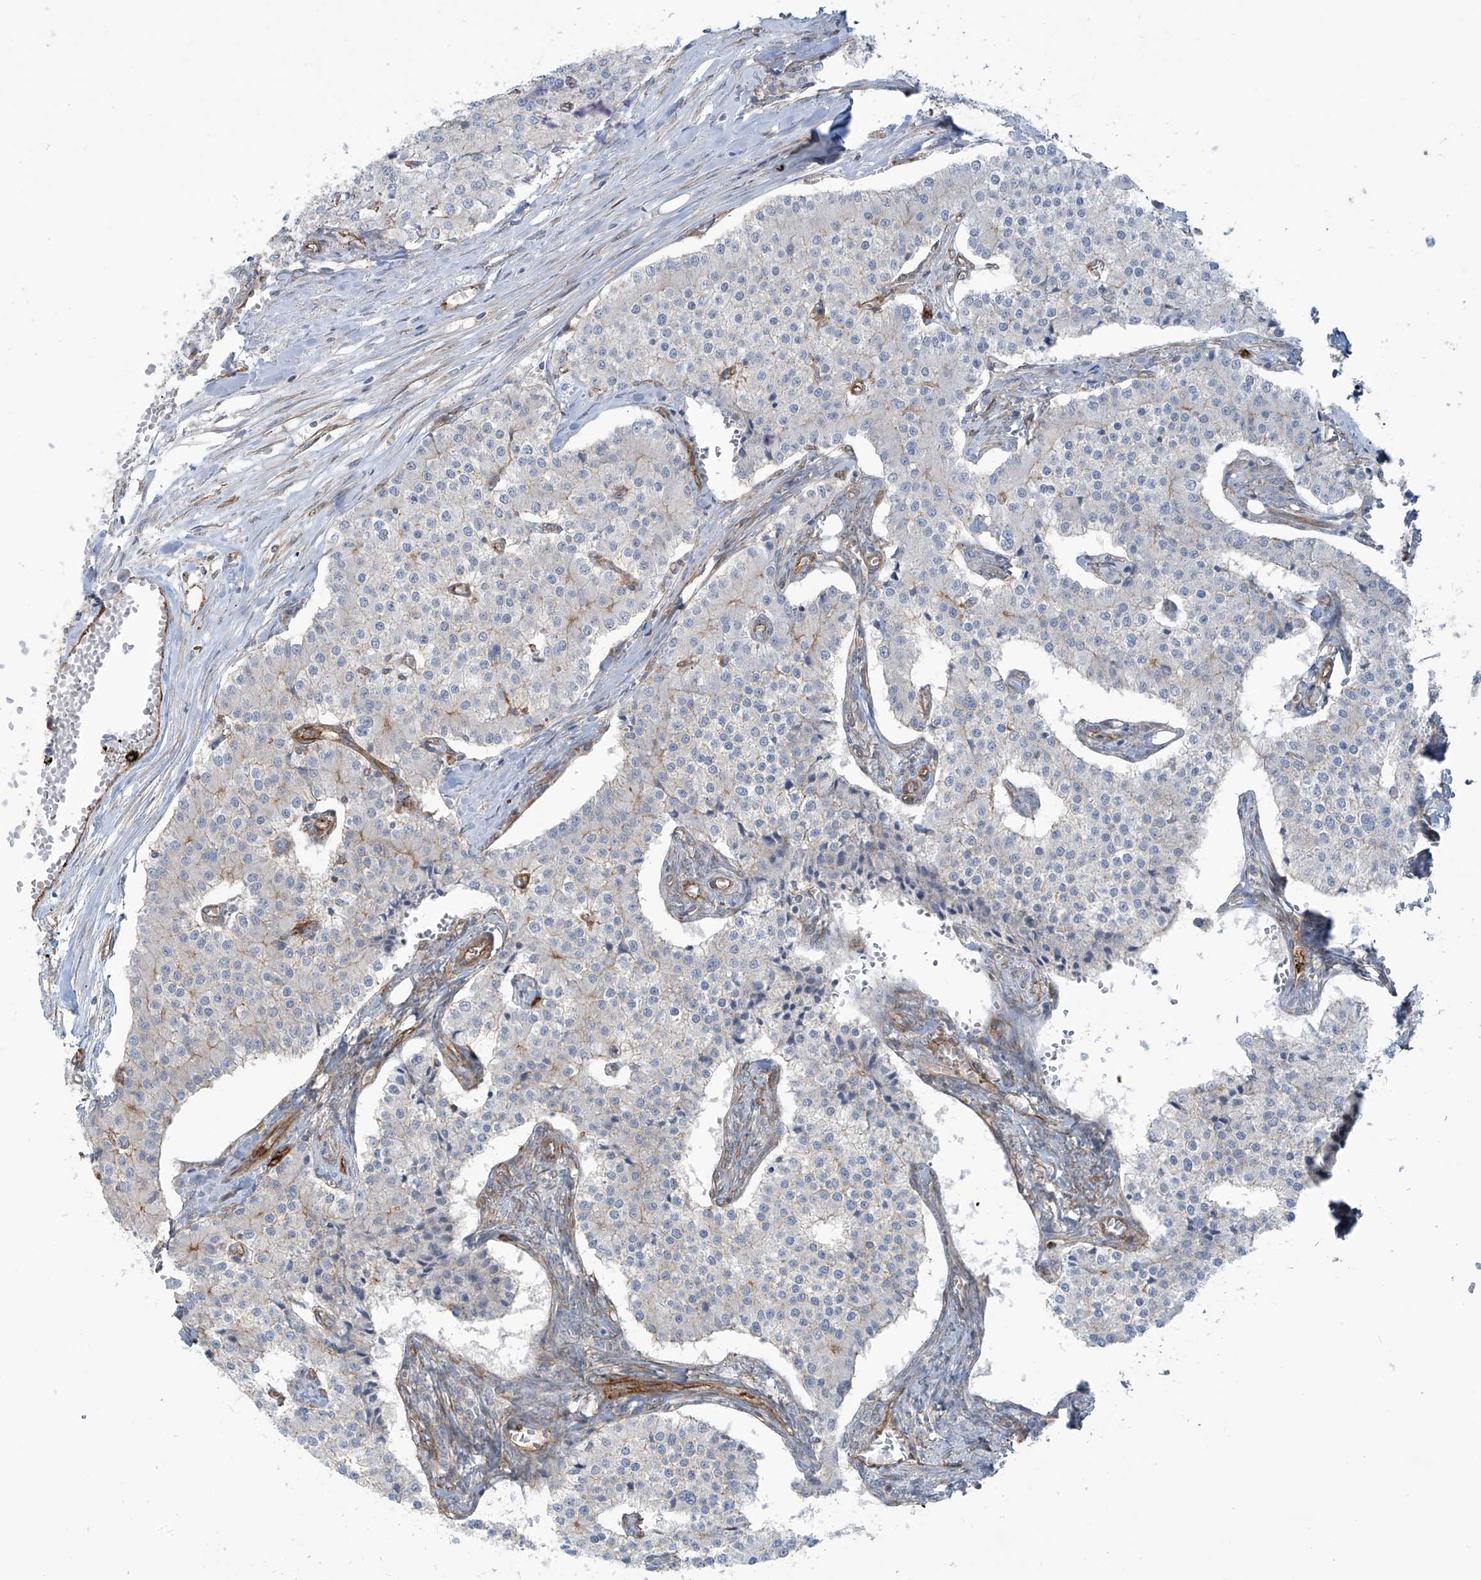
{"staining": {"intensity": "negative", "quantity": "none", "location": "none"}, "tissue": "carcinoid", "cell_type": "Tumor cells", "image_type": "cancer", "snomed": [{"axis": "morphology", "description": "Carcinoid, malignant, NOS"}, {"axis": "topography", "description": "Colon"}], "caption": "Protein analysis of malignant carcinoid reveals no significant expression in tumor cells.", "gene": "SLC9A2", "patient": {"sex": "female", "age": 52}}